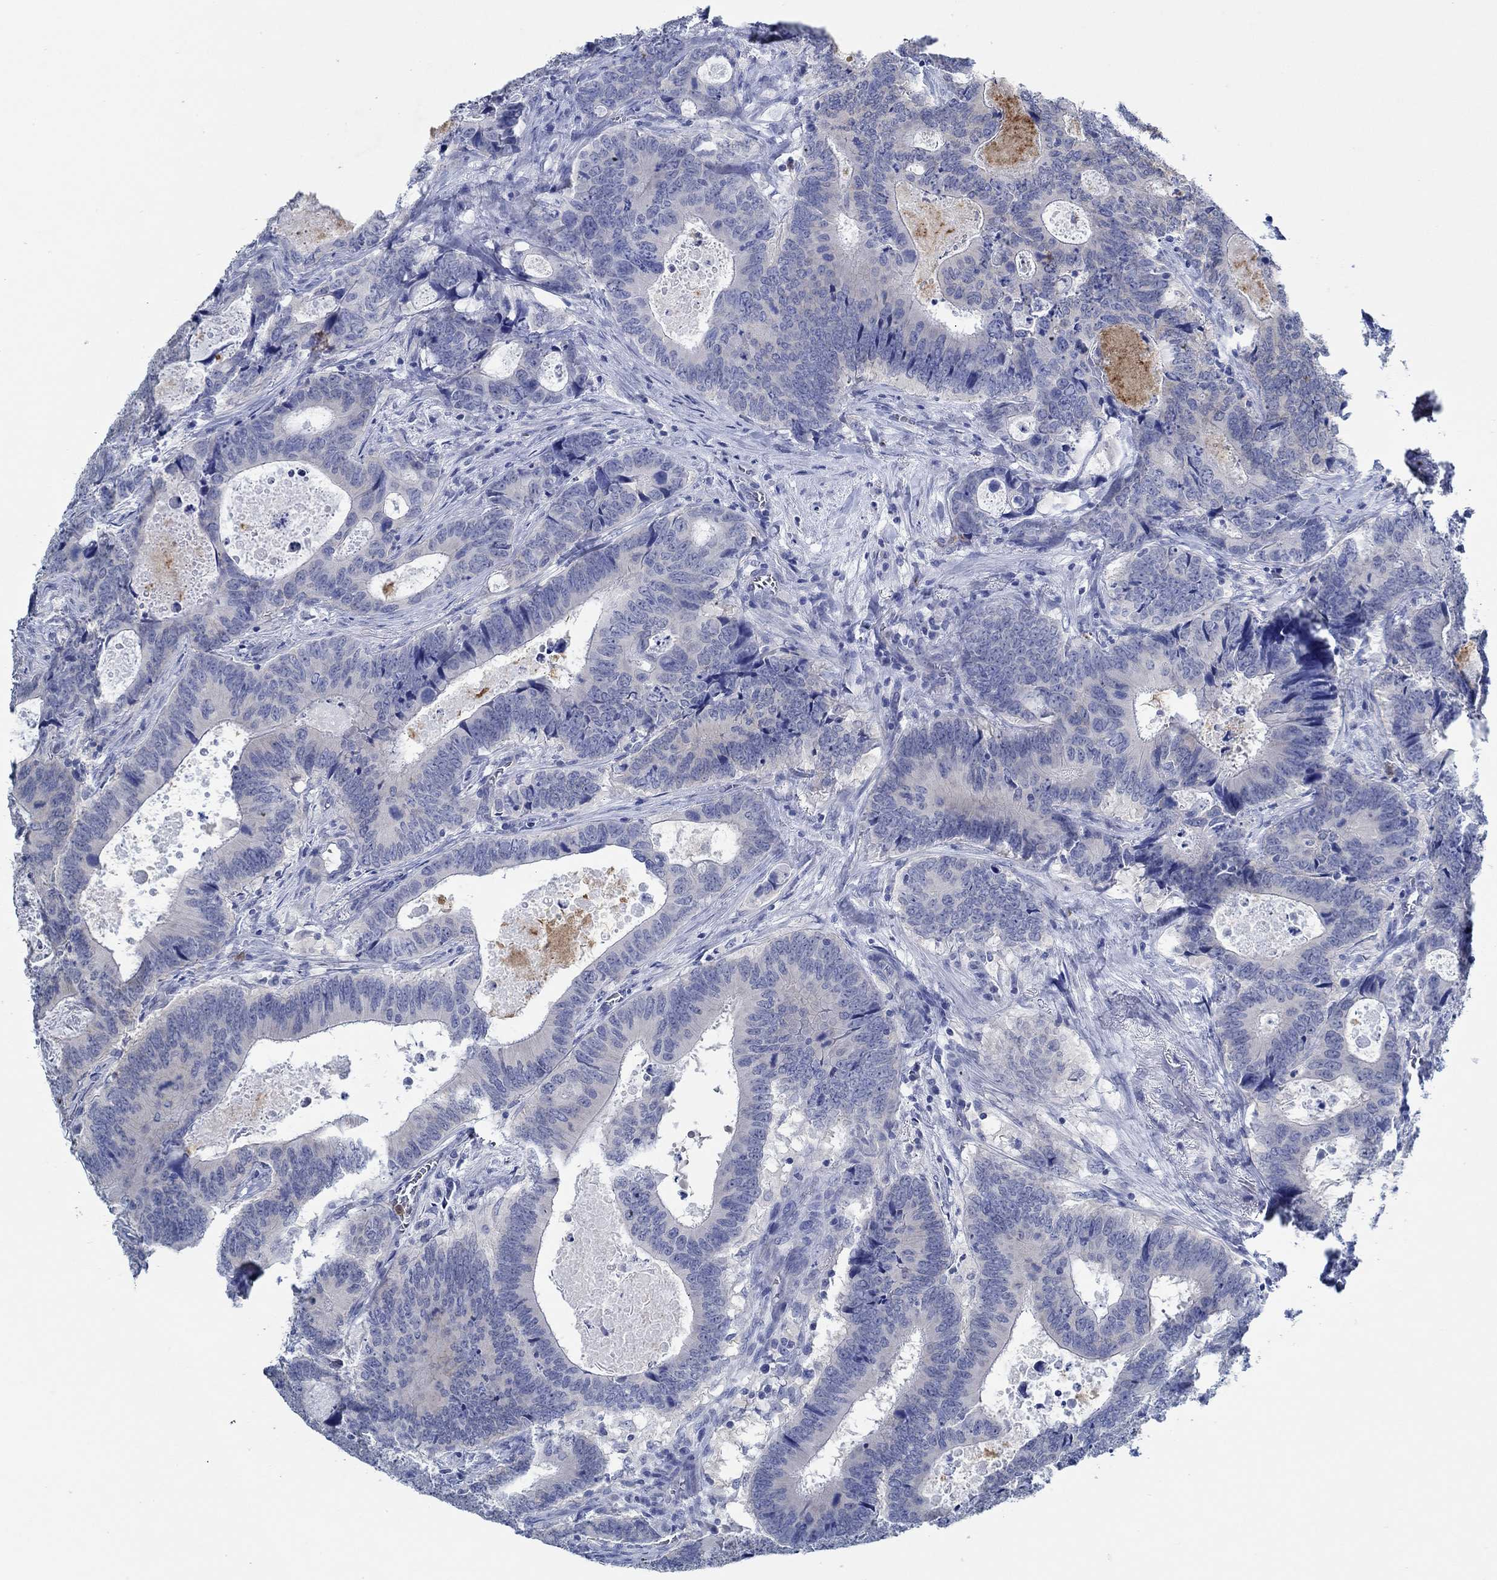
{"staining": {"intensity": "strong", "quantity": "25%-75%", "location": "cytoplasmic/membranous"}, "tissue": "colorectal cancer", "cell_type": "Tumor cells", "image_type": "cancer", "snomed": [{"axis": "morphology", "description": "Adenocarcinoma, NOS"}, {"axis": "topography", "description": "Colon"}], "caption": "Protein expression analysis of colorectal cancer (adenocarcinoma) demonstrates strong cytoplasmic/membranous staining in about 25%-75% of tumor cells. Nuclei are stained in blue.", "gene": "ZNF671", "patient": {"sex": "female", "age": 82}}